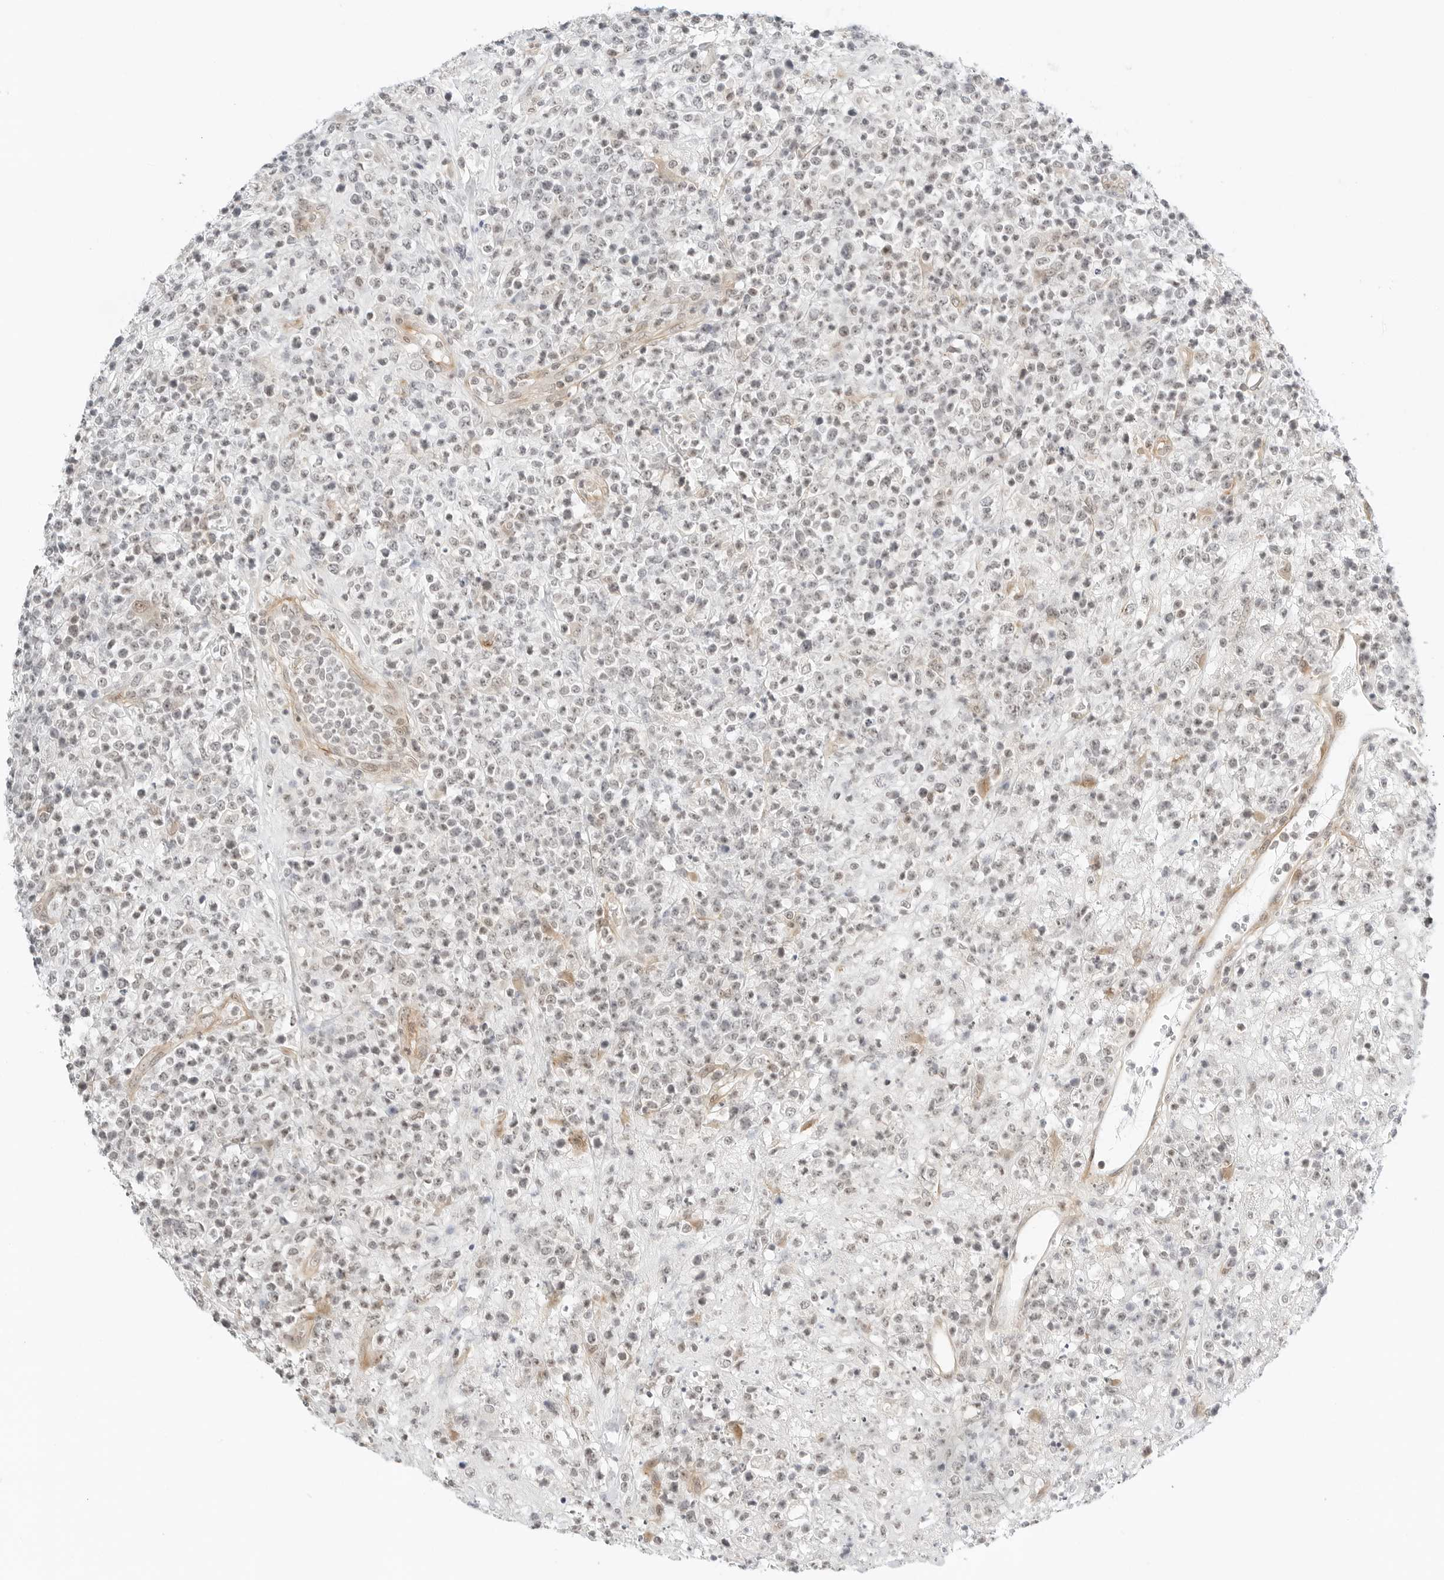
{"staining": {"intensity": "weak", "quantity": ">75%", "location": "nuclear"}, "tissue": "lymphoma", "cell_type": "Tumor cells", "image_type": "cancer", "snomed": [{"axis": "morphology", "description": "Malignant lymphoma, non-Hodgkin's type, High grade"}, {"axis": "topography", "description": "Colon"}], "caption": "High-grade malignant lymphoma, non-Hodgkin's type stained with a protein marker exhibits weak staining in tumor cells.", "gene": "NEO1", "patient": {"sex": "female", "age": 53}}